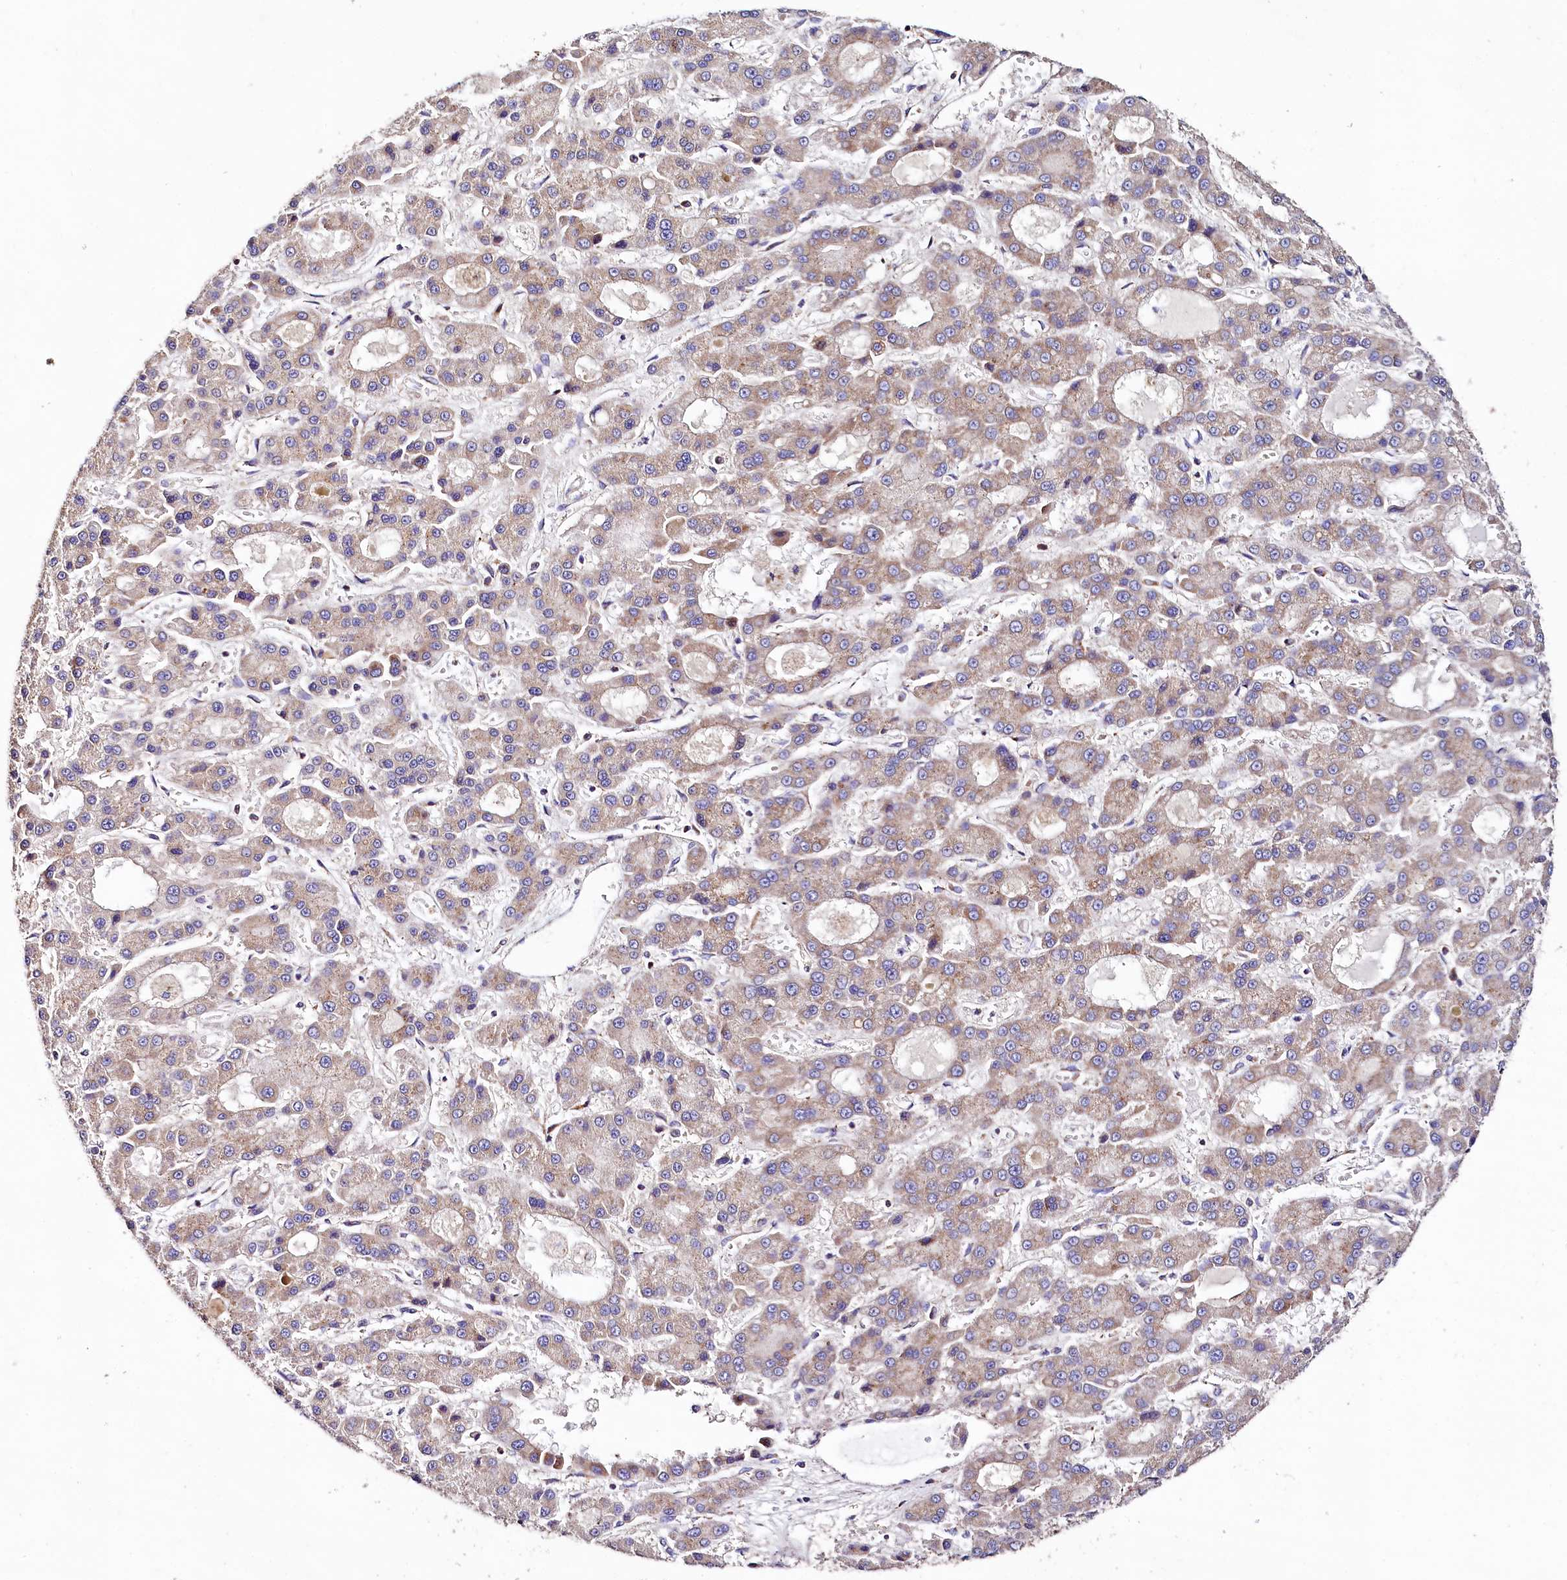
{"staining": {"intensity": "weak", "quantity": ">75%", "location": "cytoplasmic/membranous"}, "tissue": "liver cancer", "cell_type": "Tumor cells", "image_type": "cancer", "snomed": [{"axis": "morphology", "description": "Carcinoma, Hepatocellular, NOS"}, {"axis": "topography", "description": "Liver"}], "caption": "A brown stain labels weak cytoplasmic/membranous staining of a protein in human liver hepatocellular carcinoma tumor cells. (DAB (3,3'-diaminobenzidine) = brown stain, brightfield microscopy at high magnification).", "gene": "APLP2", "patient": {"sex": "male", "age": 70}}